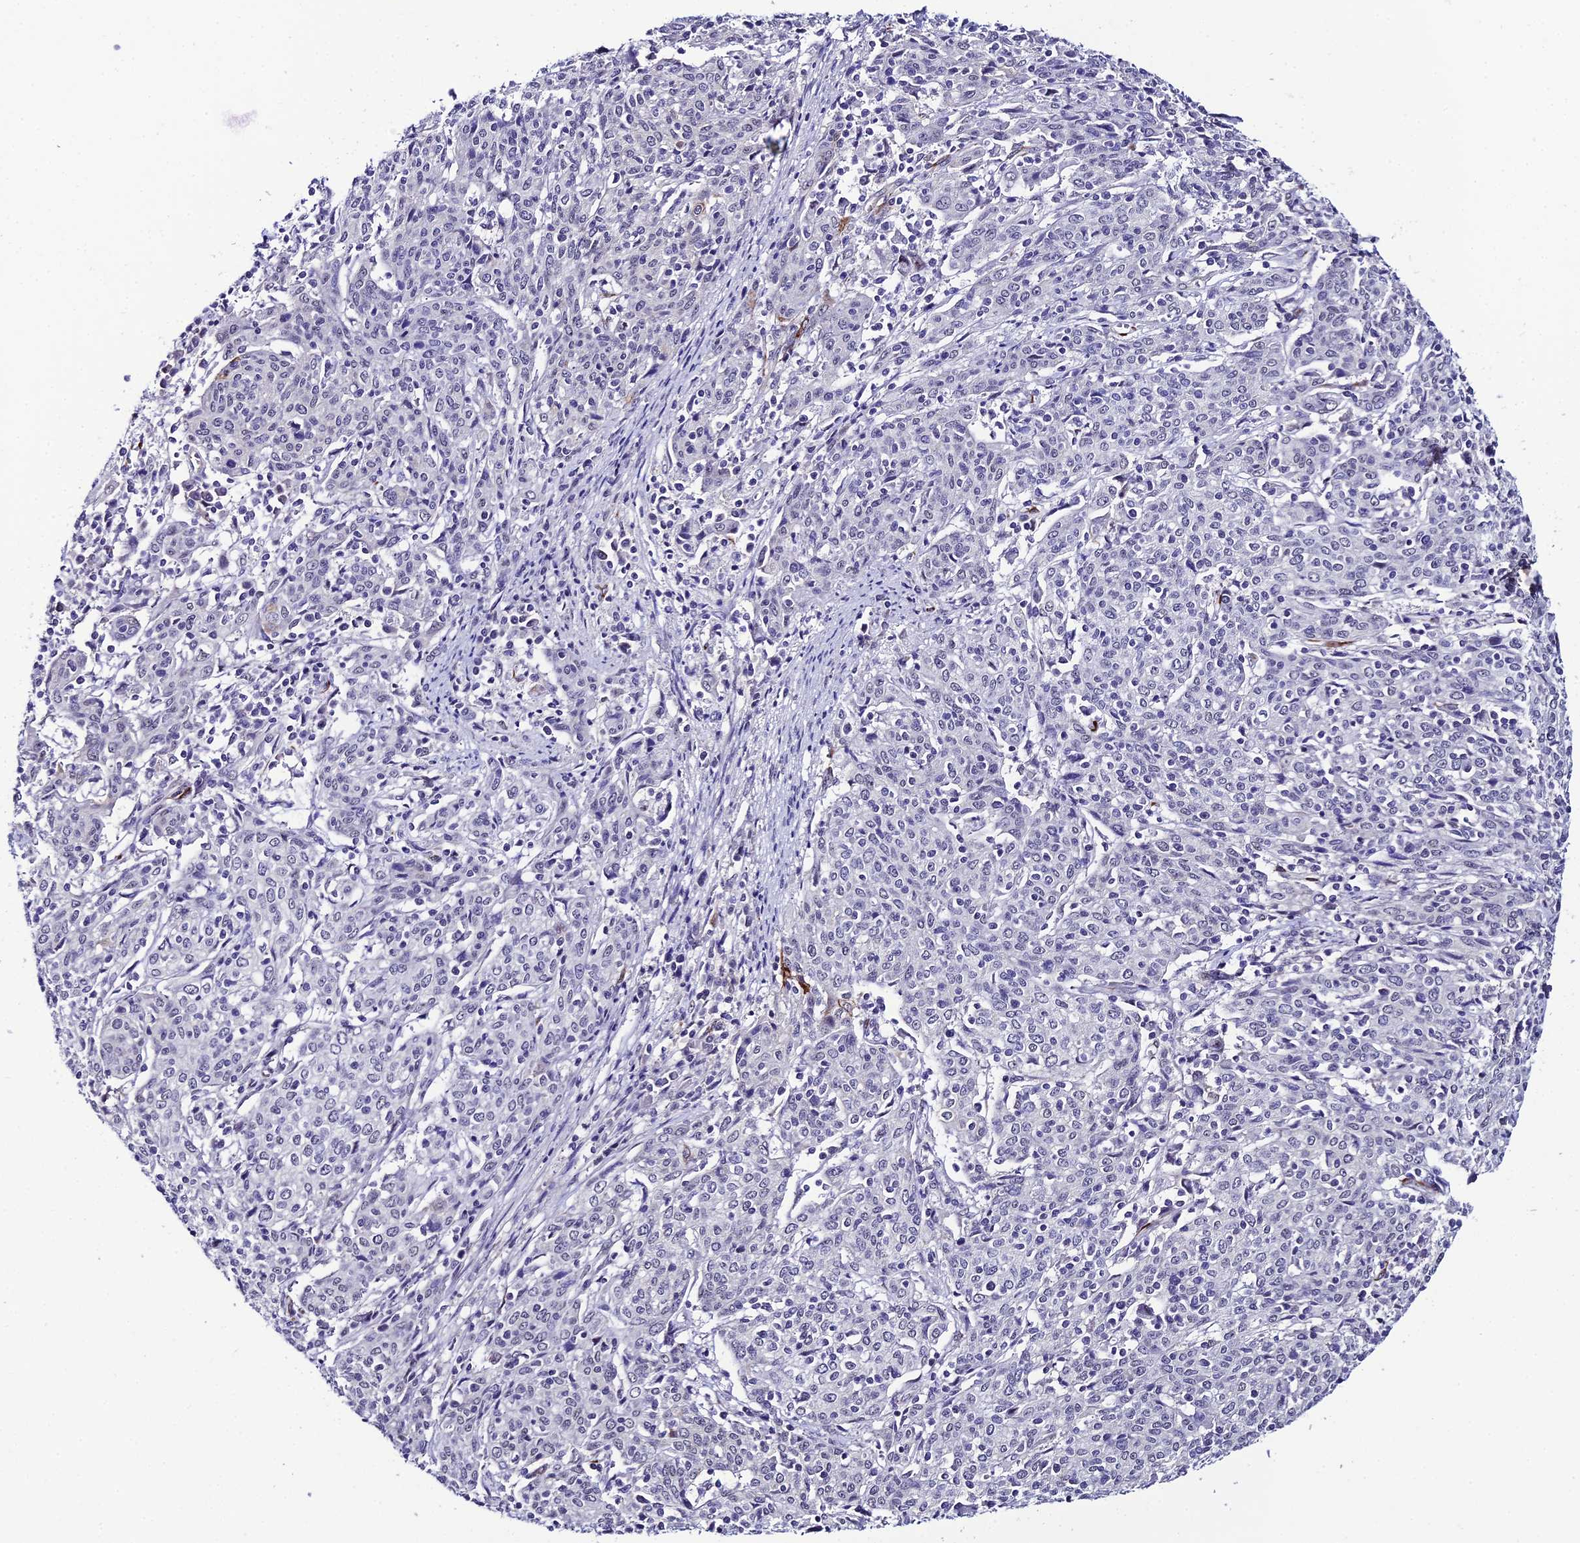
{"staining": {"intensity": "negative", "quantity": "none", "location": "none"}, "tissue": "cervical cancer", "cell_type": "Tumor cells", "image_type": "cancer", "snomed": [{"axis": "morphology", "description": "Squamous cell carcinoma, NOS"}, {"axis": "topography", "description": "Cervix"}], "caption": "Cervical cancer was stained to show a protein in brown. There is no significant expression in tumor cells.", "gene": "SYT15", "patient": {"sex": "female", "age": 67}}